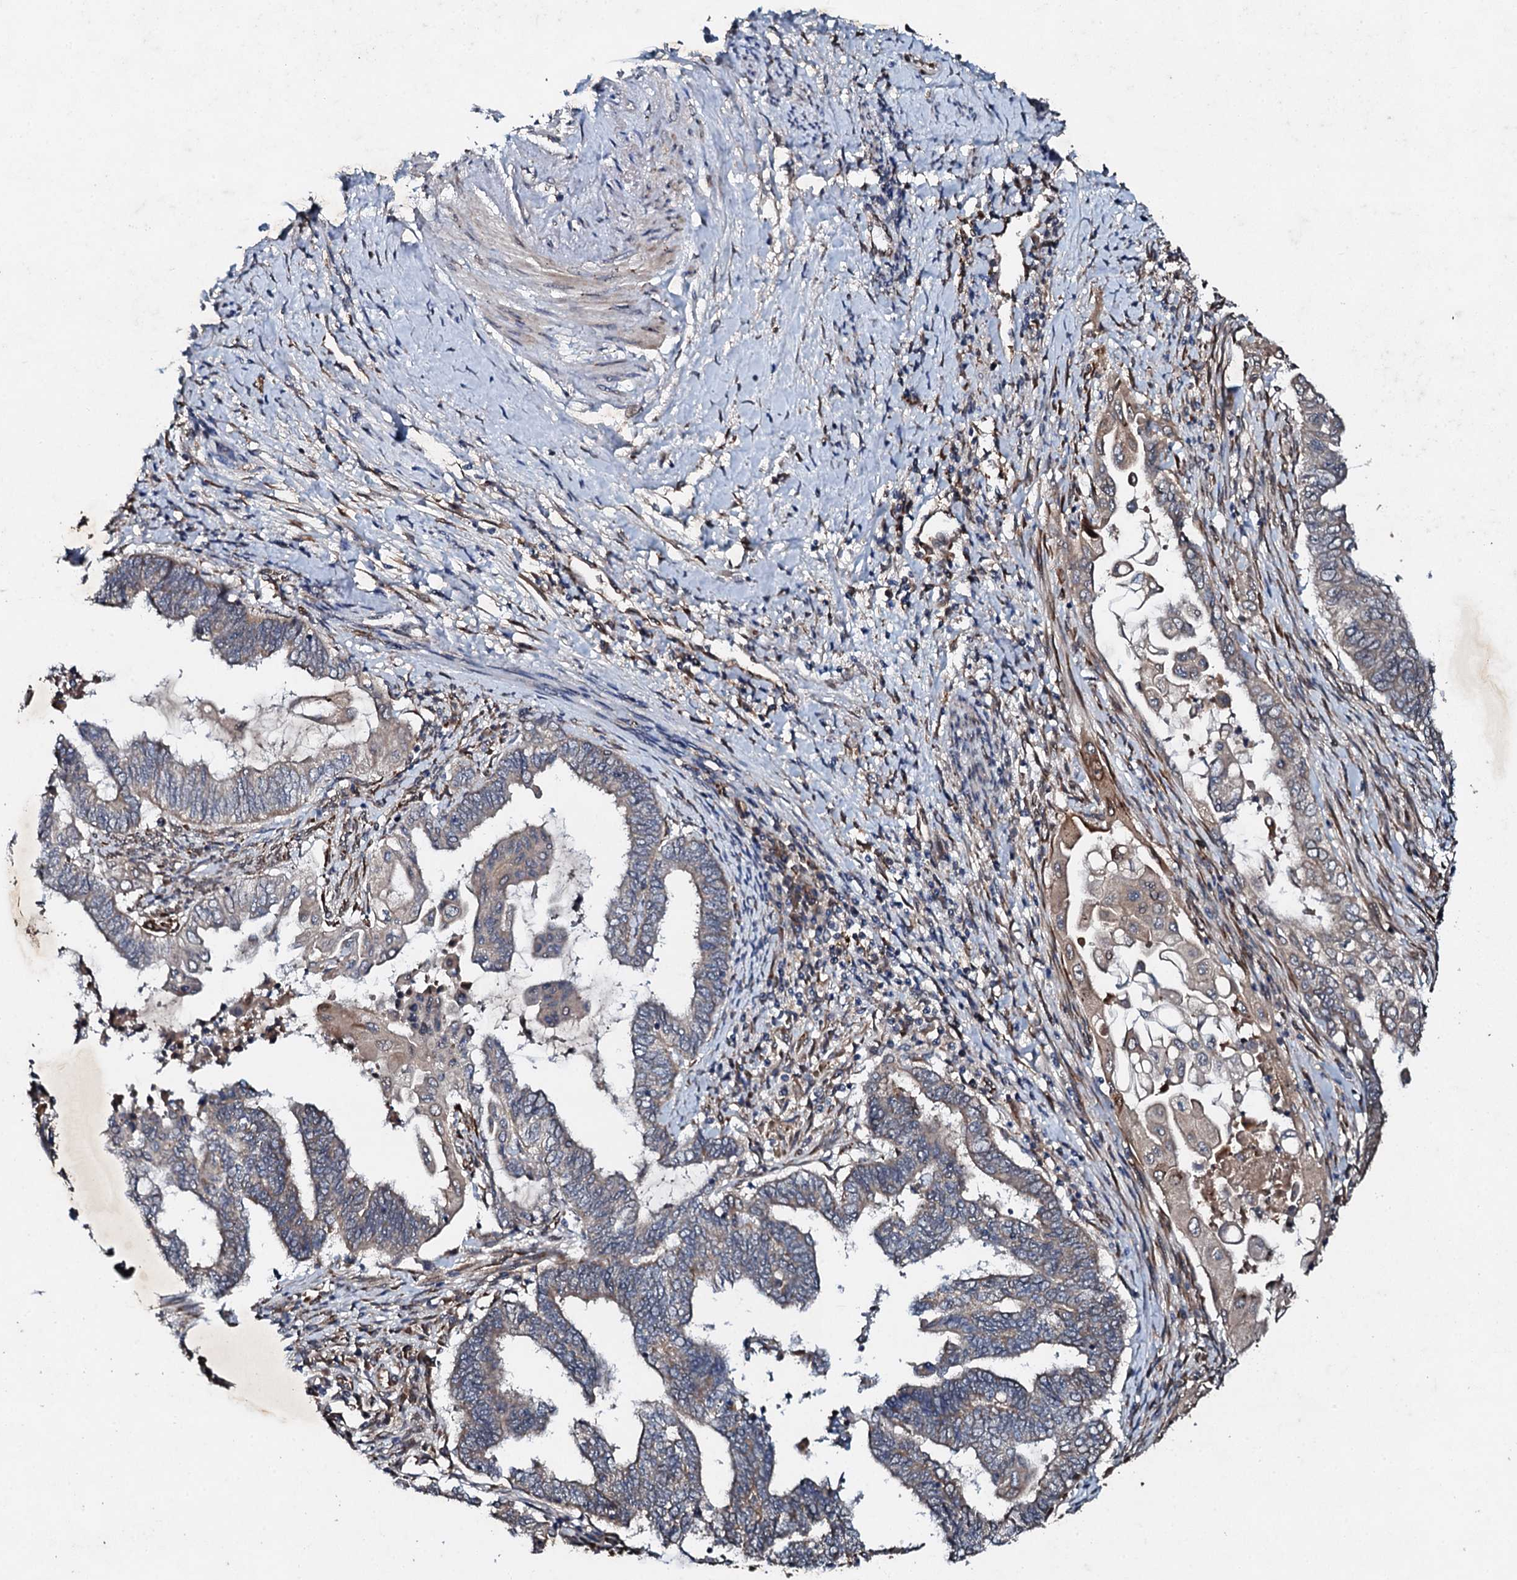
{"staining": {"intensity": "negative", "quantity": "none", "location": "none"}, "tissue": "endometrial cancer", "cell_type": "Tumor cells", "image_type": "cancer", "snomed": [{"axis": "morphology", "description": "Adenocarcinoma, NOS"}, {"axis": "topography", "description": "Uterus"}, {"axis": "topography", "description": "Endometrium"}], "caption": "A high-resolution micrograph shows IHC staining of adenocarcinoma (endometrial), which shows no significant staining in tumor cells. The staining was performed using DAB to visualize the protein expression in brown, while the nuclei were stained in blue with hematoxylin (Magnification: 20x).", "gene": "ADAMTS10", "patient": {"sex": "female", "age": 70}}